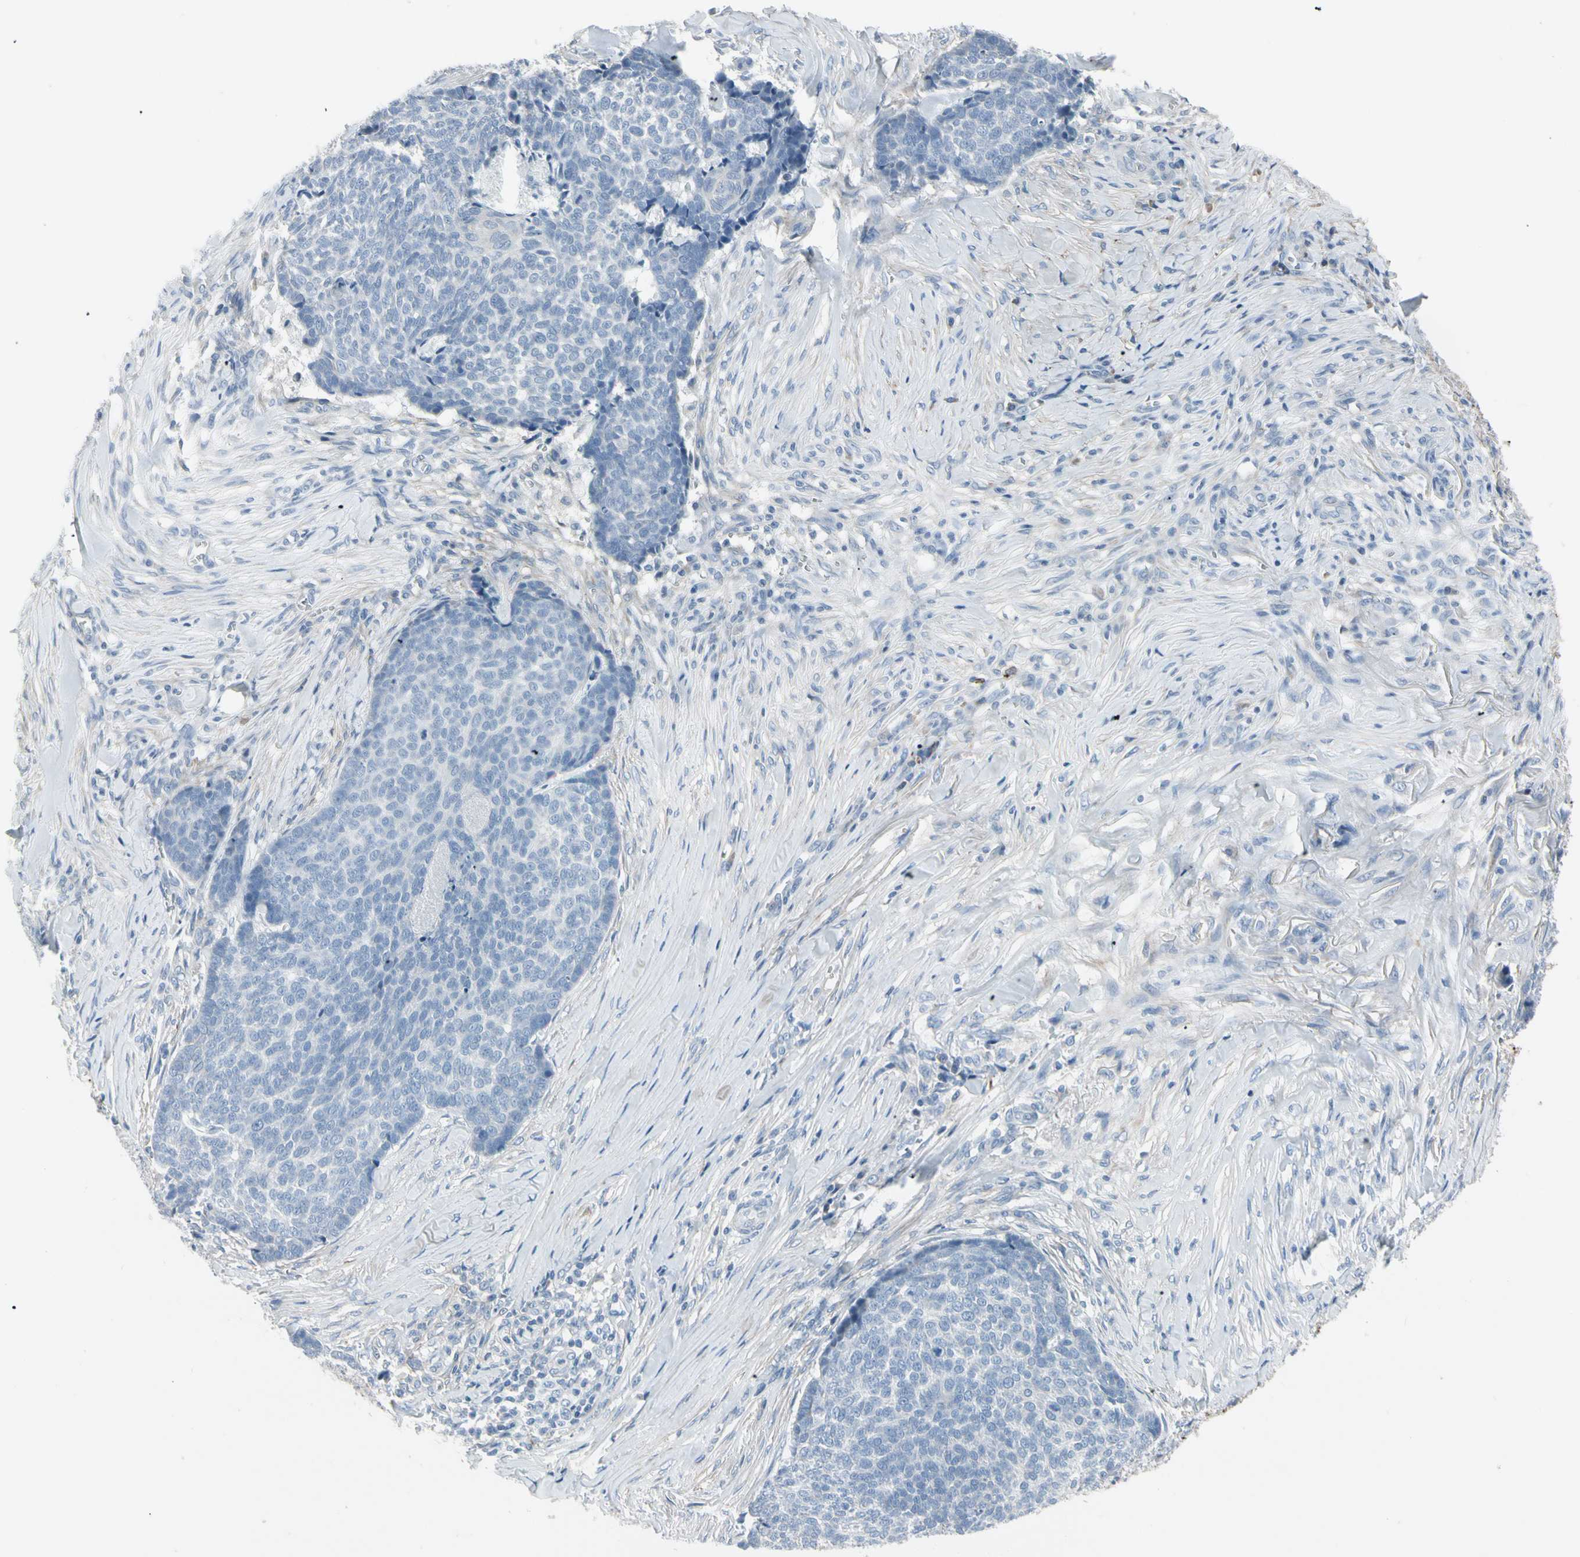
{"staining": {"intensity": "negative", "quantity": "none", "location": "none"}, "tissue": "skin cancer", "cell_type": "Tumor cells", "image_type": "cancer", "snomed": [{"axis": "morphology", "description": "Basal cell carcinoma"}, {"axis": "topography", "description": "Skin"}], "caption": "Tumor cells show no significant staining in skin cancer (basal cell carcinoma).", "gene": "PIGR", "patient": {"sex": "male", "age": 84}}